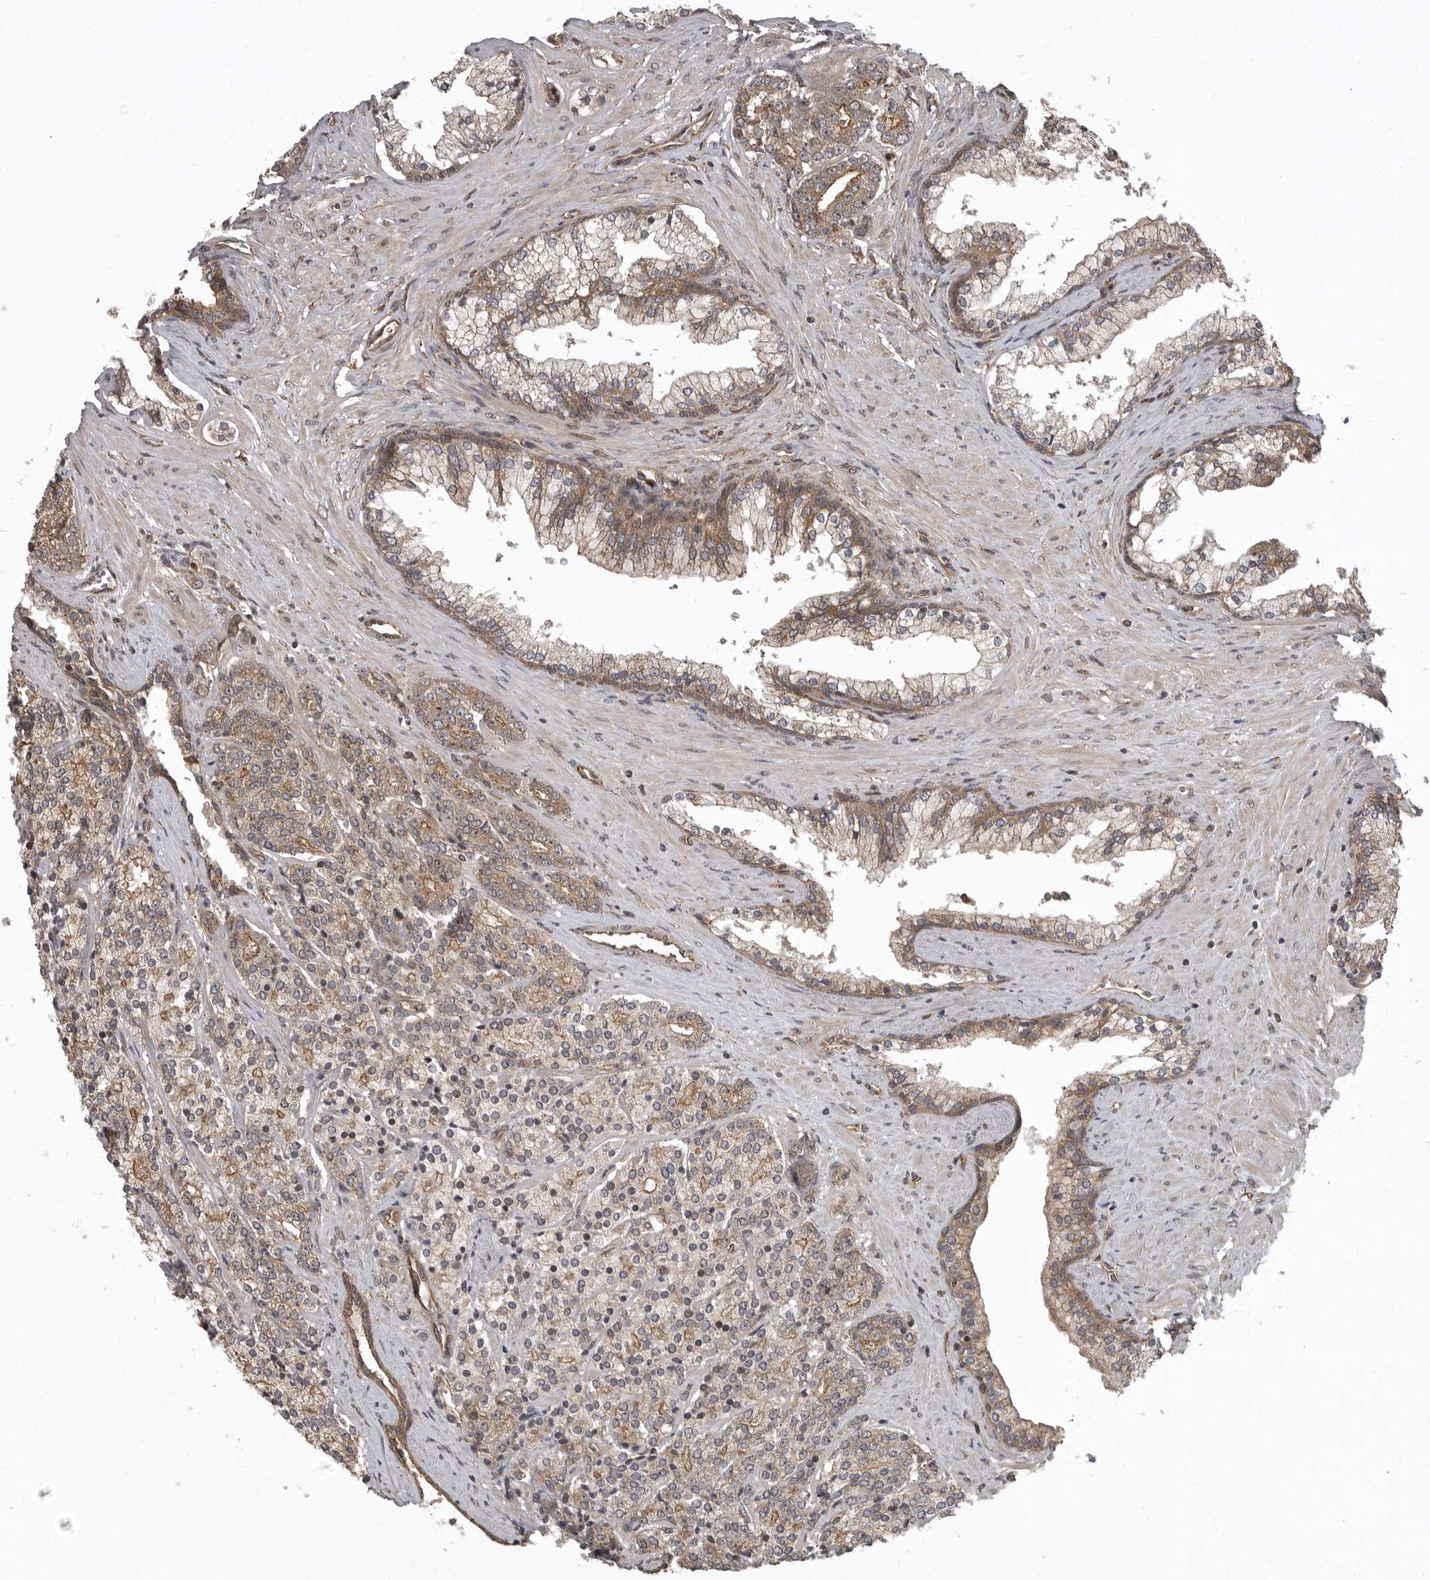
{"staining": {"intensity": "moderate", "quantity": "25%-75%", "location": "cytoplasmic/membranous"}, "tissue": "prostate cancer", "cell_type": "Tumor cells", "image_type": "cancer", "snomed": [{"axis": "morphology", "description": "Adenocarcinoma, High grade"}, {"axis": "topography", "description": "Prostate"}], "caption": "IHC of prostate high-grade adenocarcinoma shows medium levels of moderate cytoplasmic/membranous positivity in about 25%-75% of tumor cells. (IHC, brightfield microscopy, high magnification).", "gene": "DNAJC8", "patient": {"sex": "male", "age": 71}}